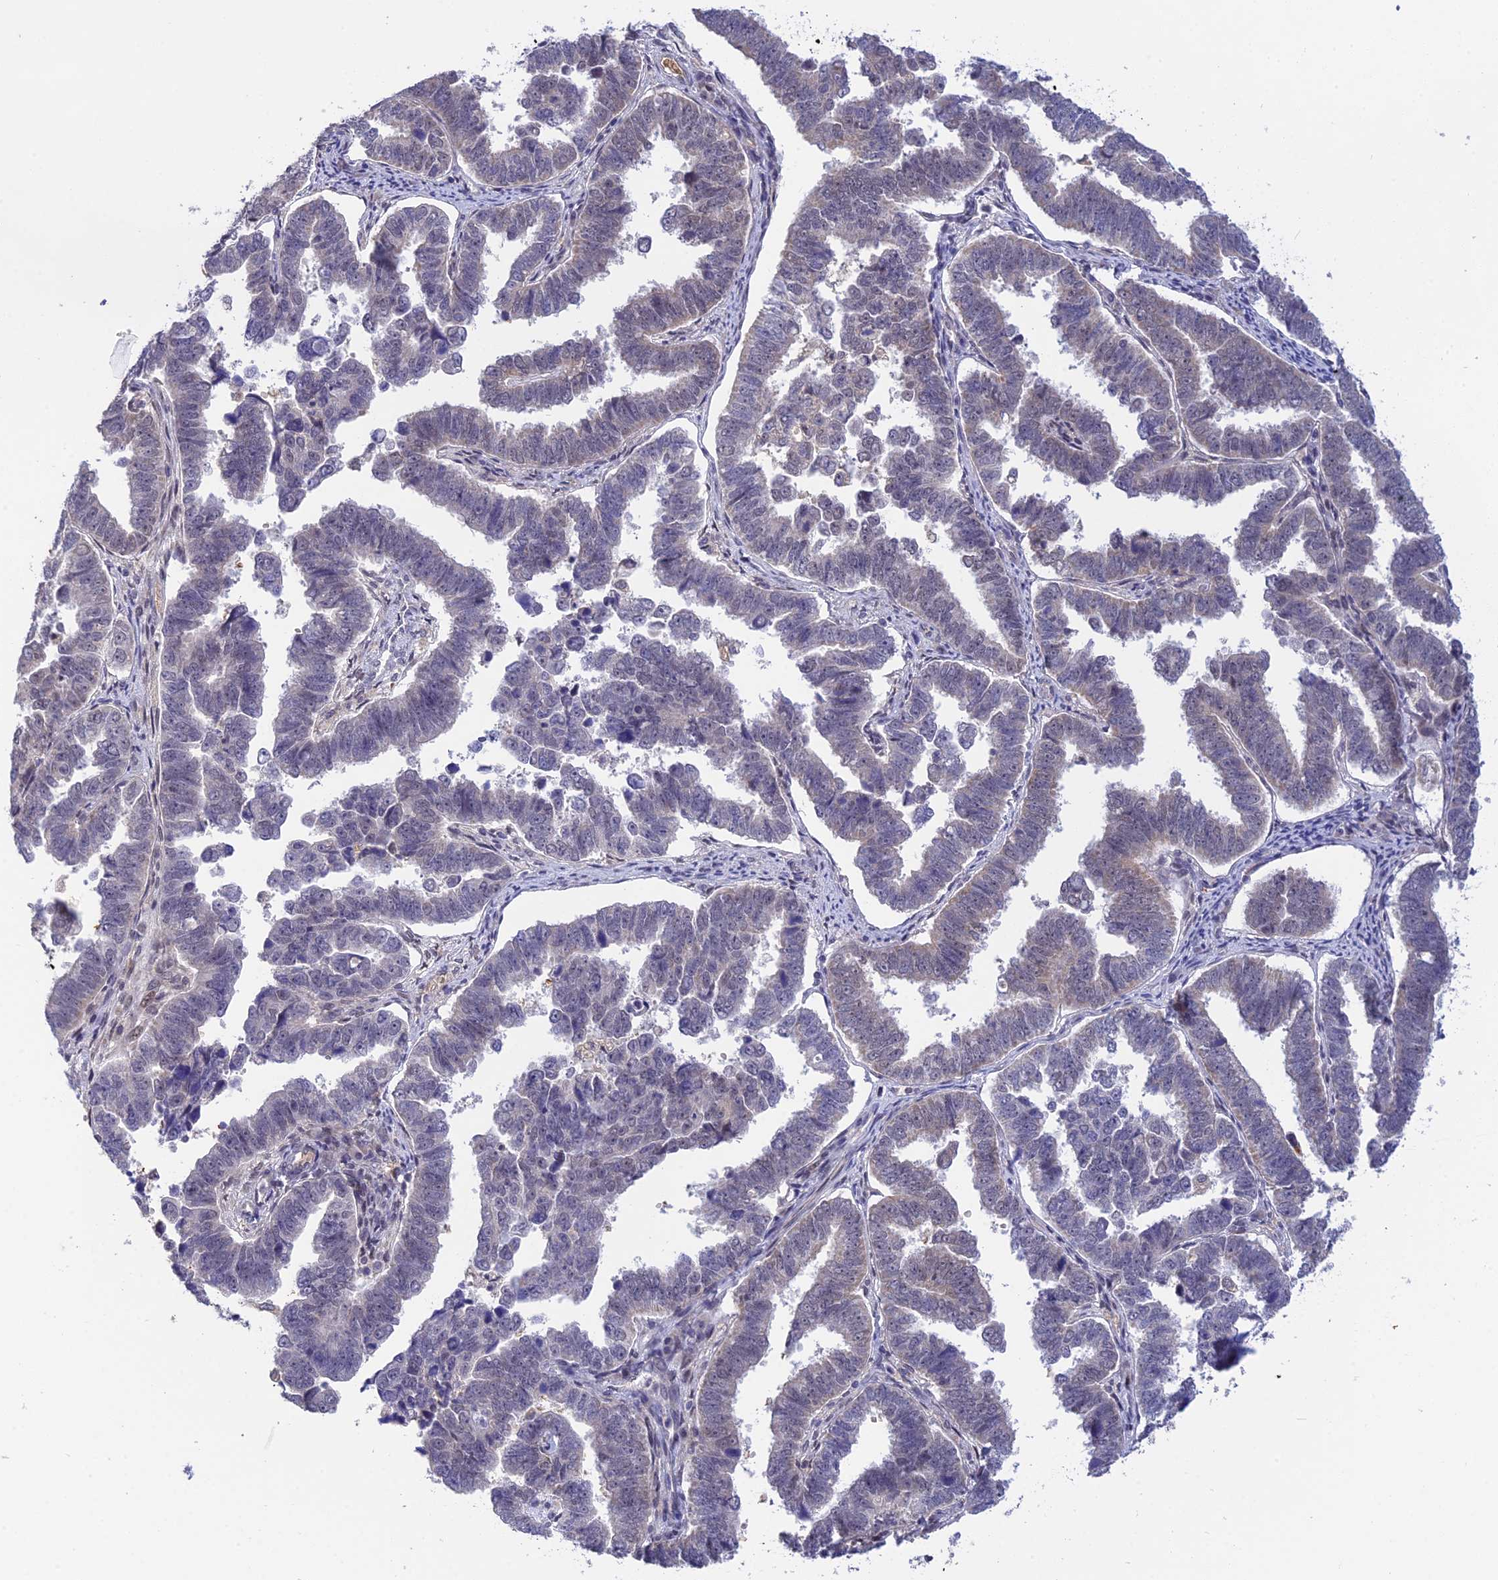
{"staining": {"intensity": "negative", "quantity": "none", "location": "none"}, "tissue": "endometrial cancer", "cell_type": "Tumor cells", "image_type": "cancer", "snomed": [{"axis": "morphology", "description": "Adenocarcinoma, NOS"}, {"axis": "topography", "description": "Endometrium"}], "caption": "Immunohistochemistry (IHC) photomicrograph of neoplastic tissue: human endometrial adenocarcinoma stained with DAB displays no significant protein positivity in tumor cells.", "gene": "KCTD14", "patient": {"sex": "female", "age": 75}}